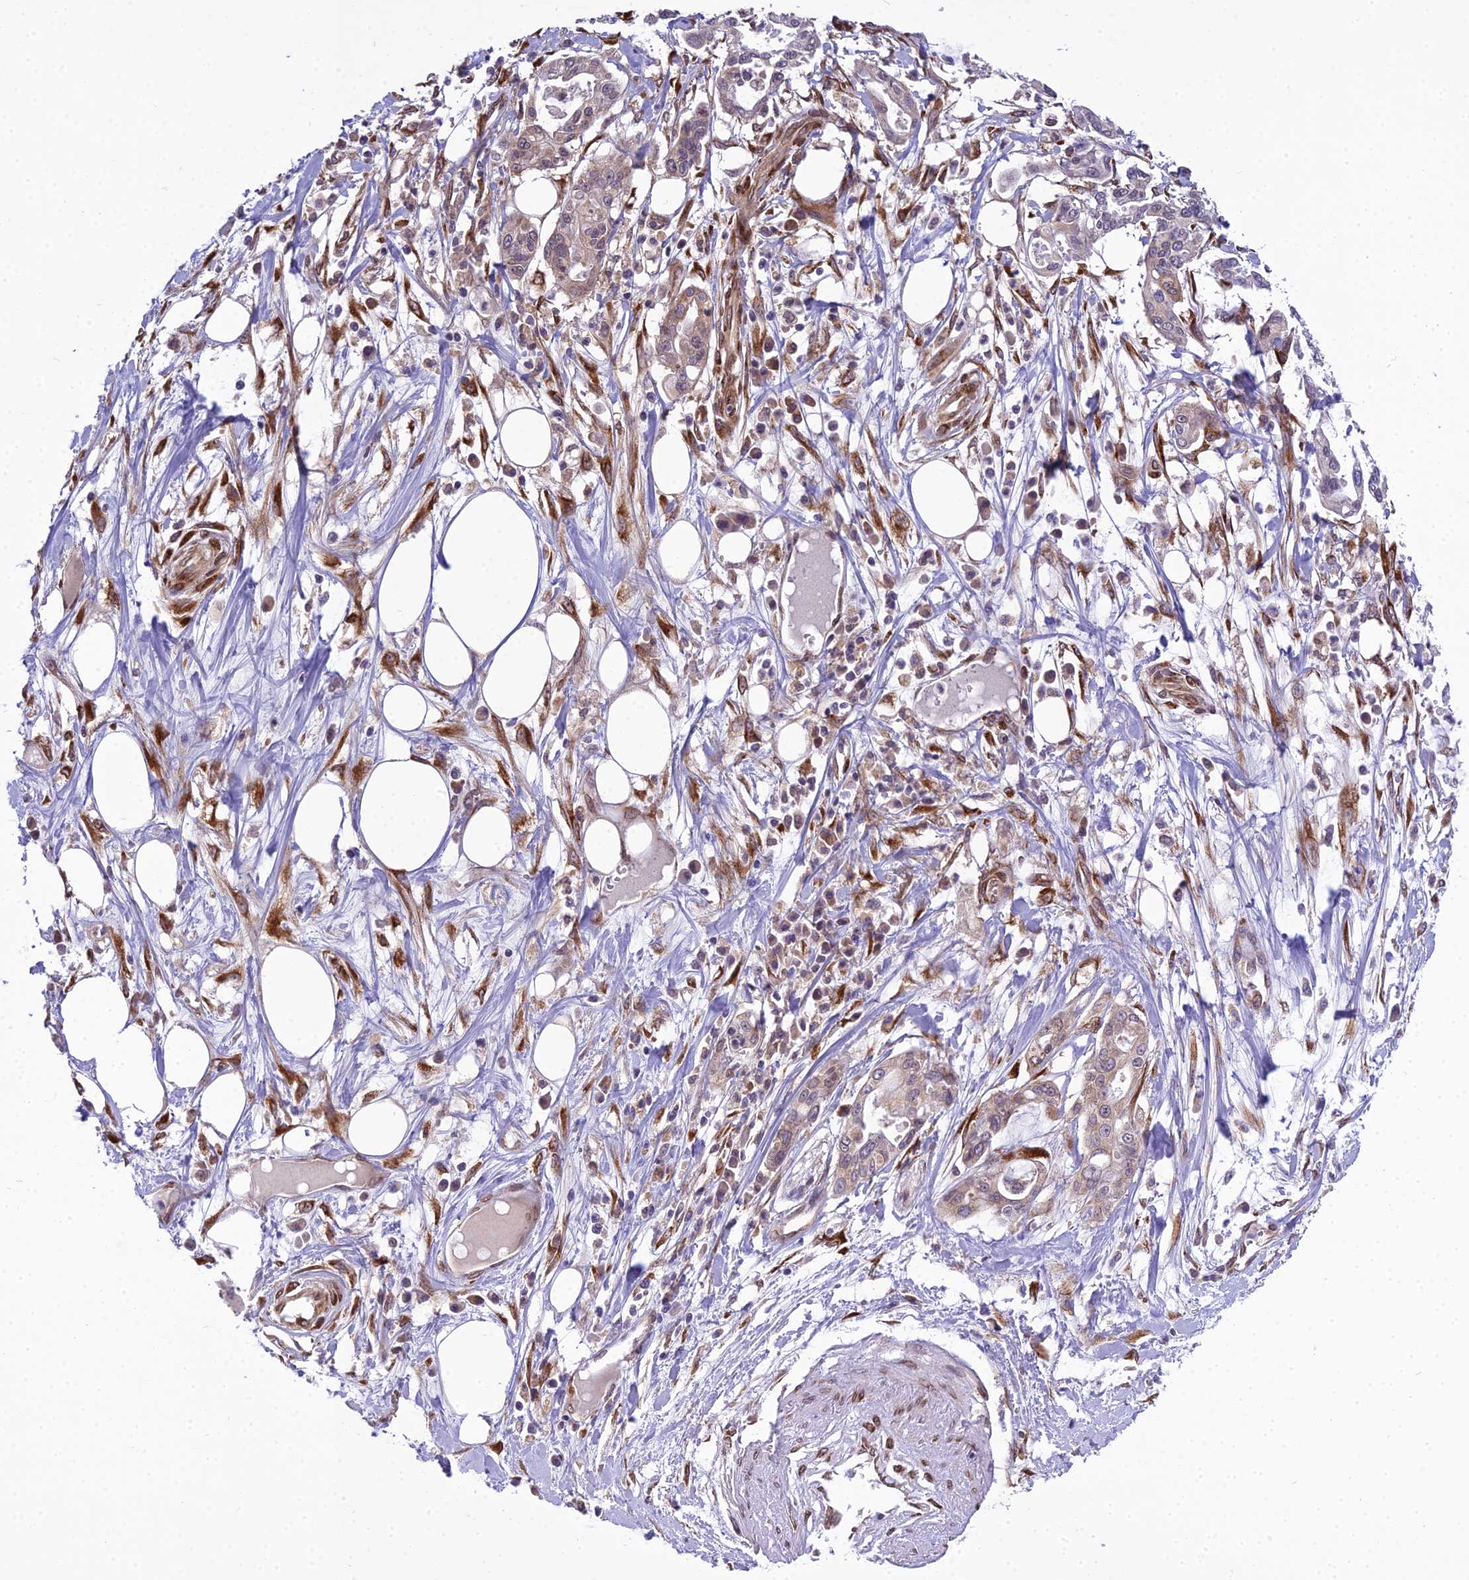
{"staining": {"intensity": "weak", "quantity": "25%-75%", "location": "cytoplasmic/membranous"}, "tissue": "pancreatic cancer", "cell_type": "Tumor cells", "image_type": "cancer", "snomed": [{"axis": "morphology", "description": "Adenocarcinoma, NOS"}, {"axis": "topography", "description": "Pancreas"}], "caption": "Immunohistochemistry (DAB) staining of human pancreatic adenocarcinoma demonstrates weak cytoplasmic/membranous protein staining in approximately 25%-75% of tumor cells.", "gene": "DHCR7", "patient": {"sex": "male", "age": 68}}